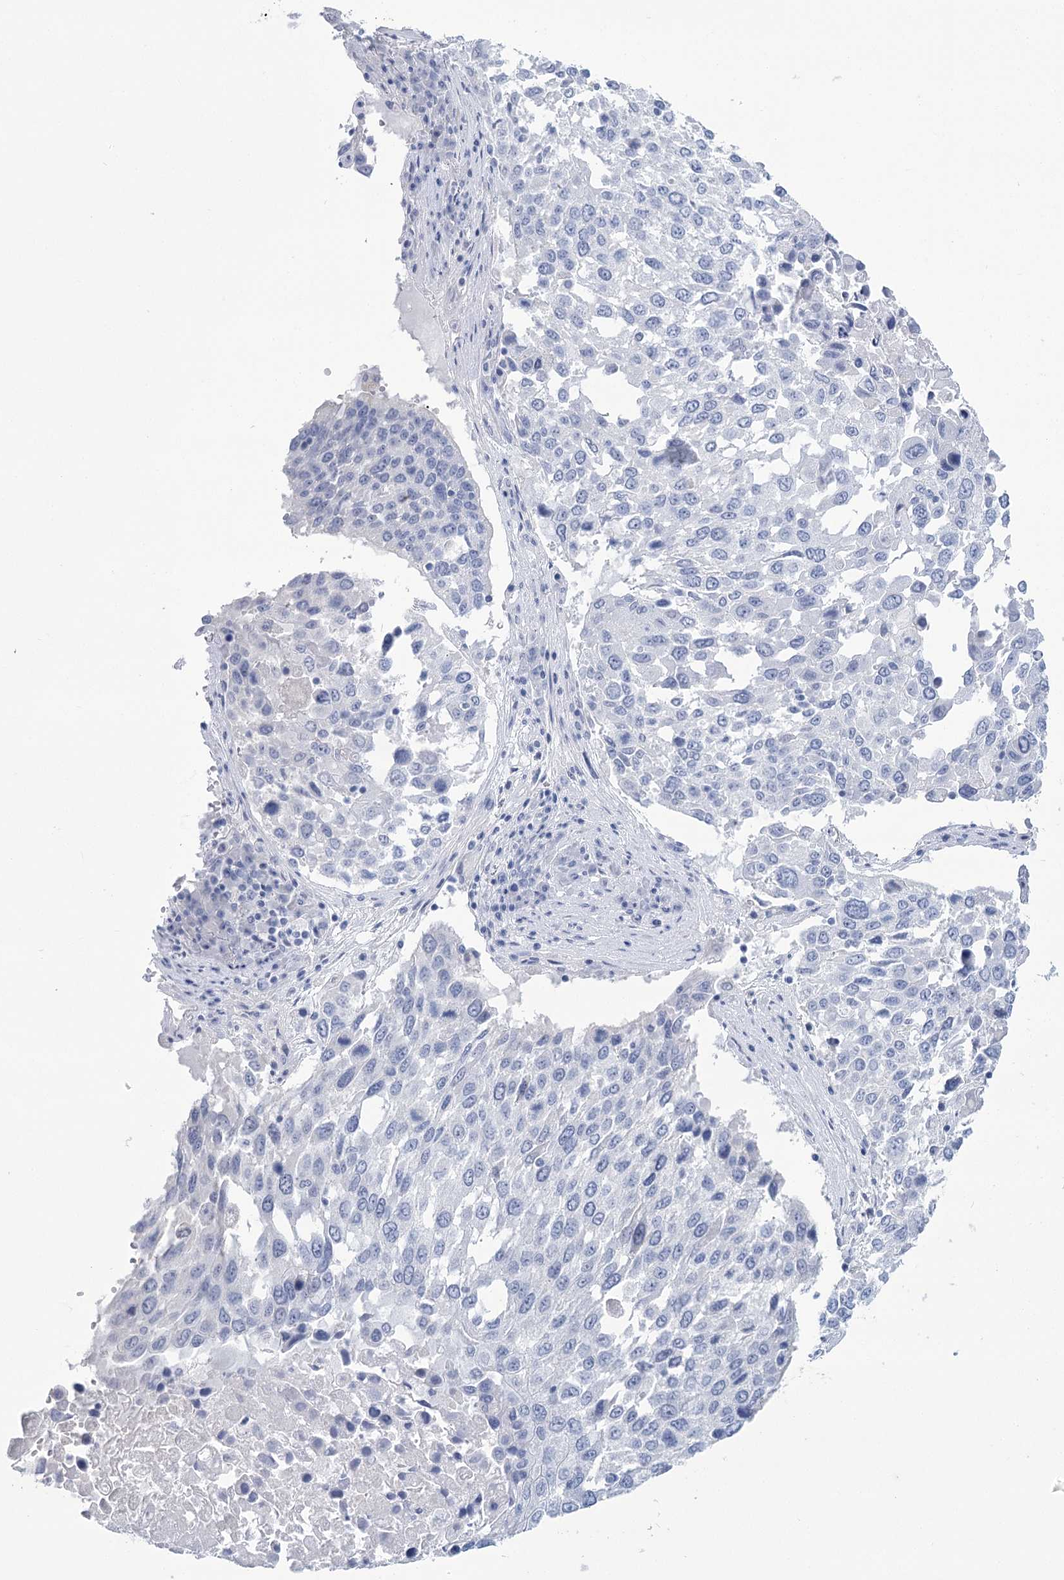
{"staining": {"intensity": "negative", "quantity": "none", "location": "none"}, "tissue": "lung cancer", "cell_type": "Tumor cells", "image_type": "cancer", "snomed": [{"axis": "morphology", "description": "Squamous cell carcinoma, NOS"}, {"axis": "topography", "description": "Lung"}], "caption": "There is no significant expression in tumor cells of lung squamous cell carcinoma. Nuclei are stained in blue.", "gene": "PBLD", "patient": {"sex": "male", "age": 65}}